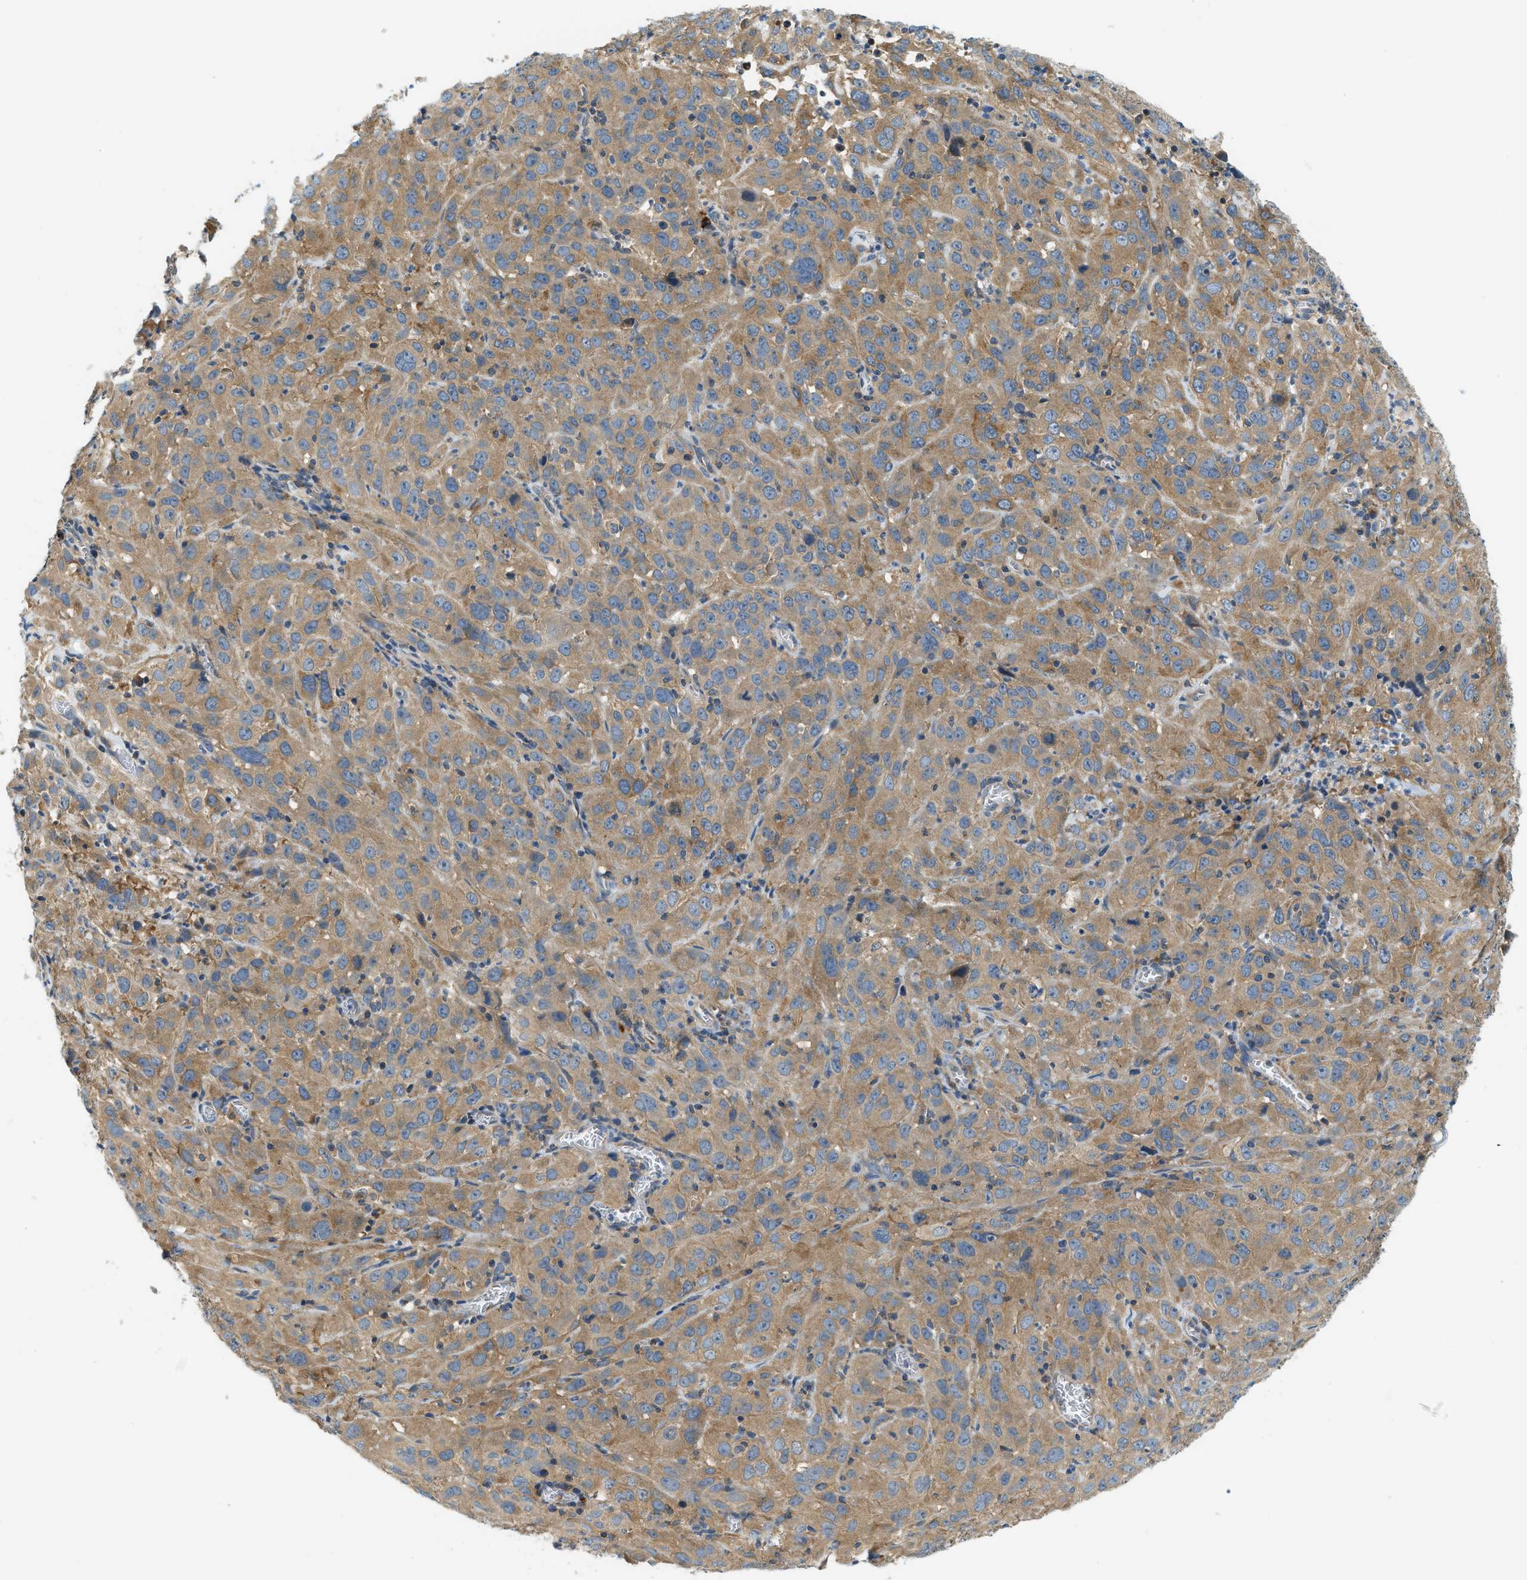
{"staining": {"intensity": "moderate", "quantity": ">75%", "location": "cytoplasmic/membranous"}, "tissue": "cervical cancer", "cell_type": "Tumor cells", "image_type": "cancer", "snomed": [{"axis": "morphology", "description": "Squamous cell carcinoma, NOS"}, {"axis": "topography", "description": "Cervix"}], "caption": "Squamous cell carcinoma (cervical) stained with a protein marker shows moderate staining in tumor cells.", "gene": "KCNK1", "patient": {"sex": "female", "age": 32}}